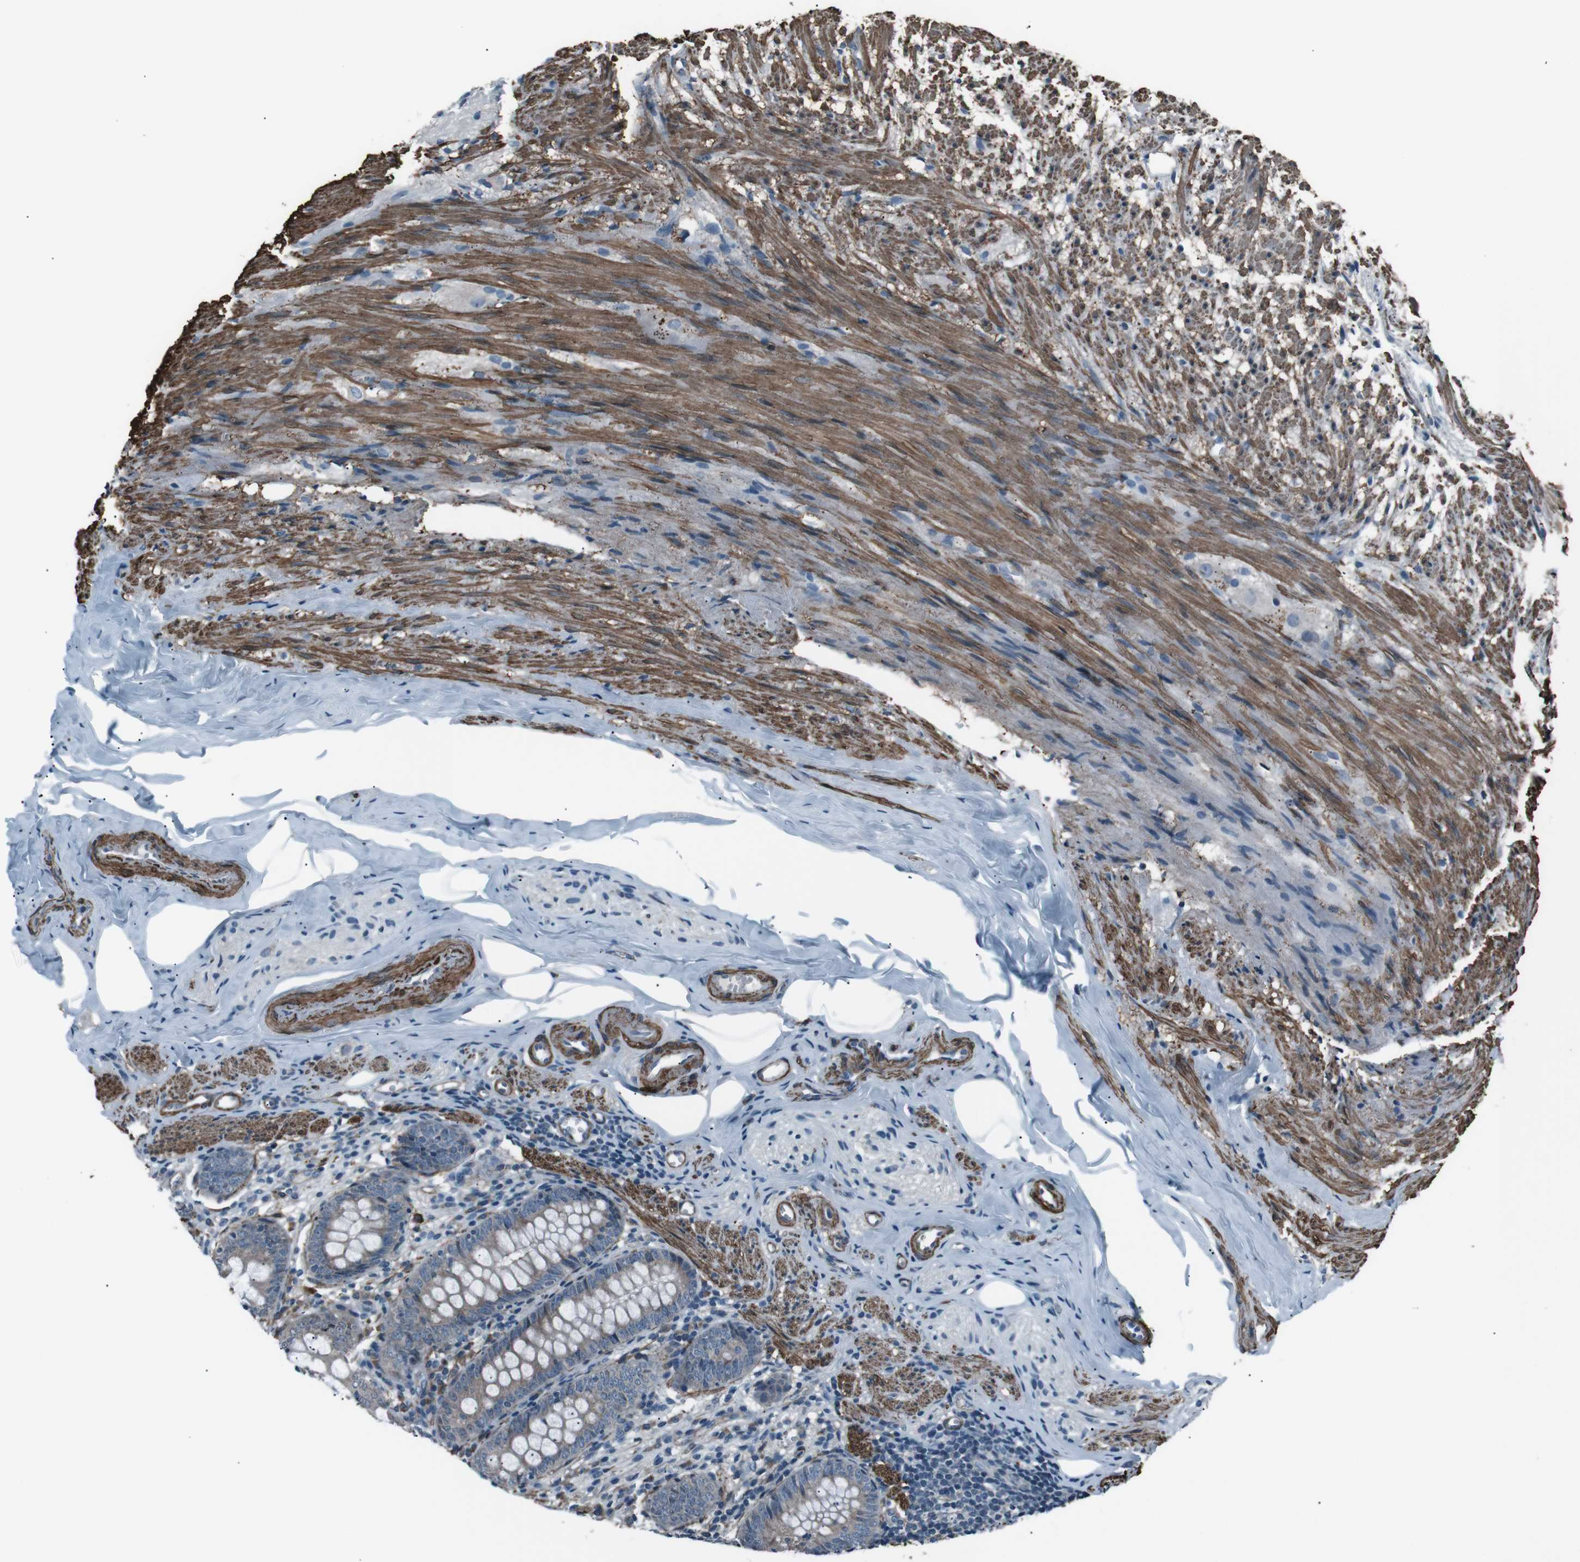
{"staining": {"intensity": "moderate", "quantity": "25%-75%", "location": "cytoplasmic/membranous"}, "tissue": "appendix", "cell_type": "Glandular cells", "image_type": "normal", "snomed": [{"axis": "morphology", "description": "Normal tissue, NOS"}, {"axis": "topography", "description": "Appendix"}], "caption": "Glandular cells exhibit medium levels of moderate cytoplasmic/membranous positivity in about 25%-75% of cells in normal human appendix. (DAB (3,3'-diaminobenzidine) IHC, brown staining for protein, blue staining for nuclei).", "gene": "PDLIM5", "patient": {"sex": "female", "age": 77}}